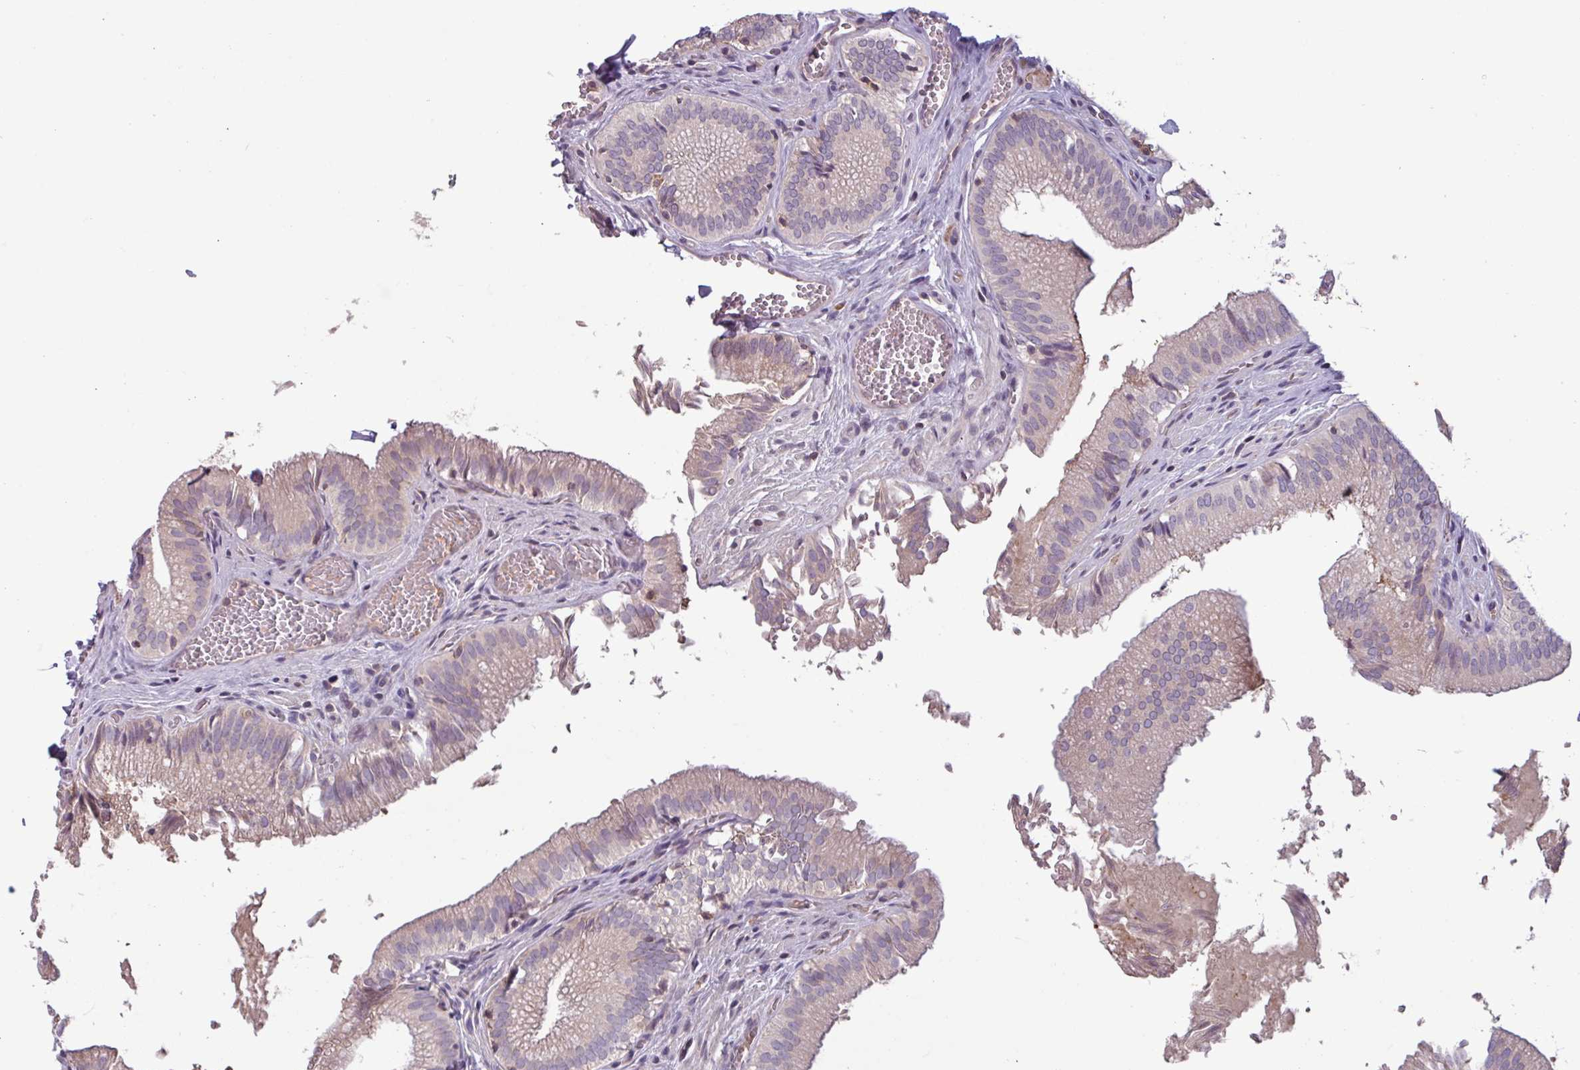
{"staining": {"intensity": "negative", "quantity": "none", "location": "none"}, "tissue": "gallbladder", "cell_type": "Glandular cells", "image_type": "normal", "snomed": [{"axis": "morphology", "description": "Normal tissue, NOS"}, {"axis": "topography", "description": "Gallbladder"}, {"axis": "topography", "description": "Peripheral nerve tissue"}], "caption": "The histopathology image demonstrates no significant positivity in glandular cells of gallbladder.", "gene": "SEC61G", "patient": {"sex": "male", "age": 17}}